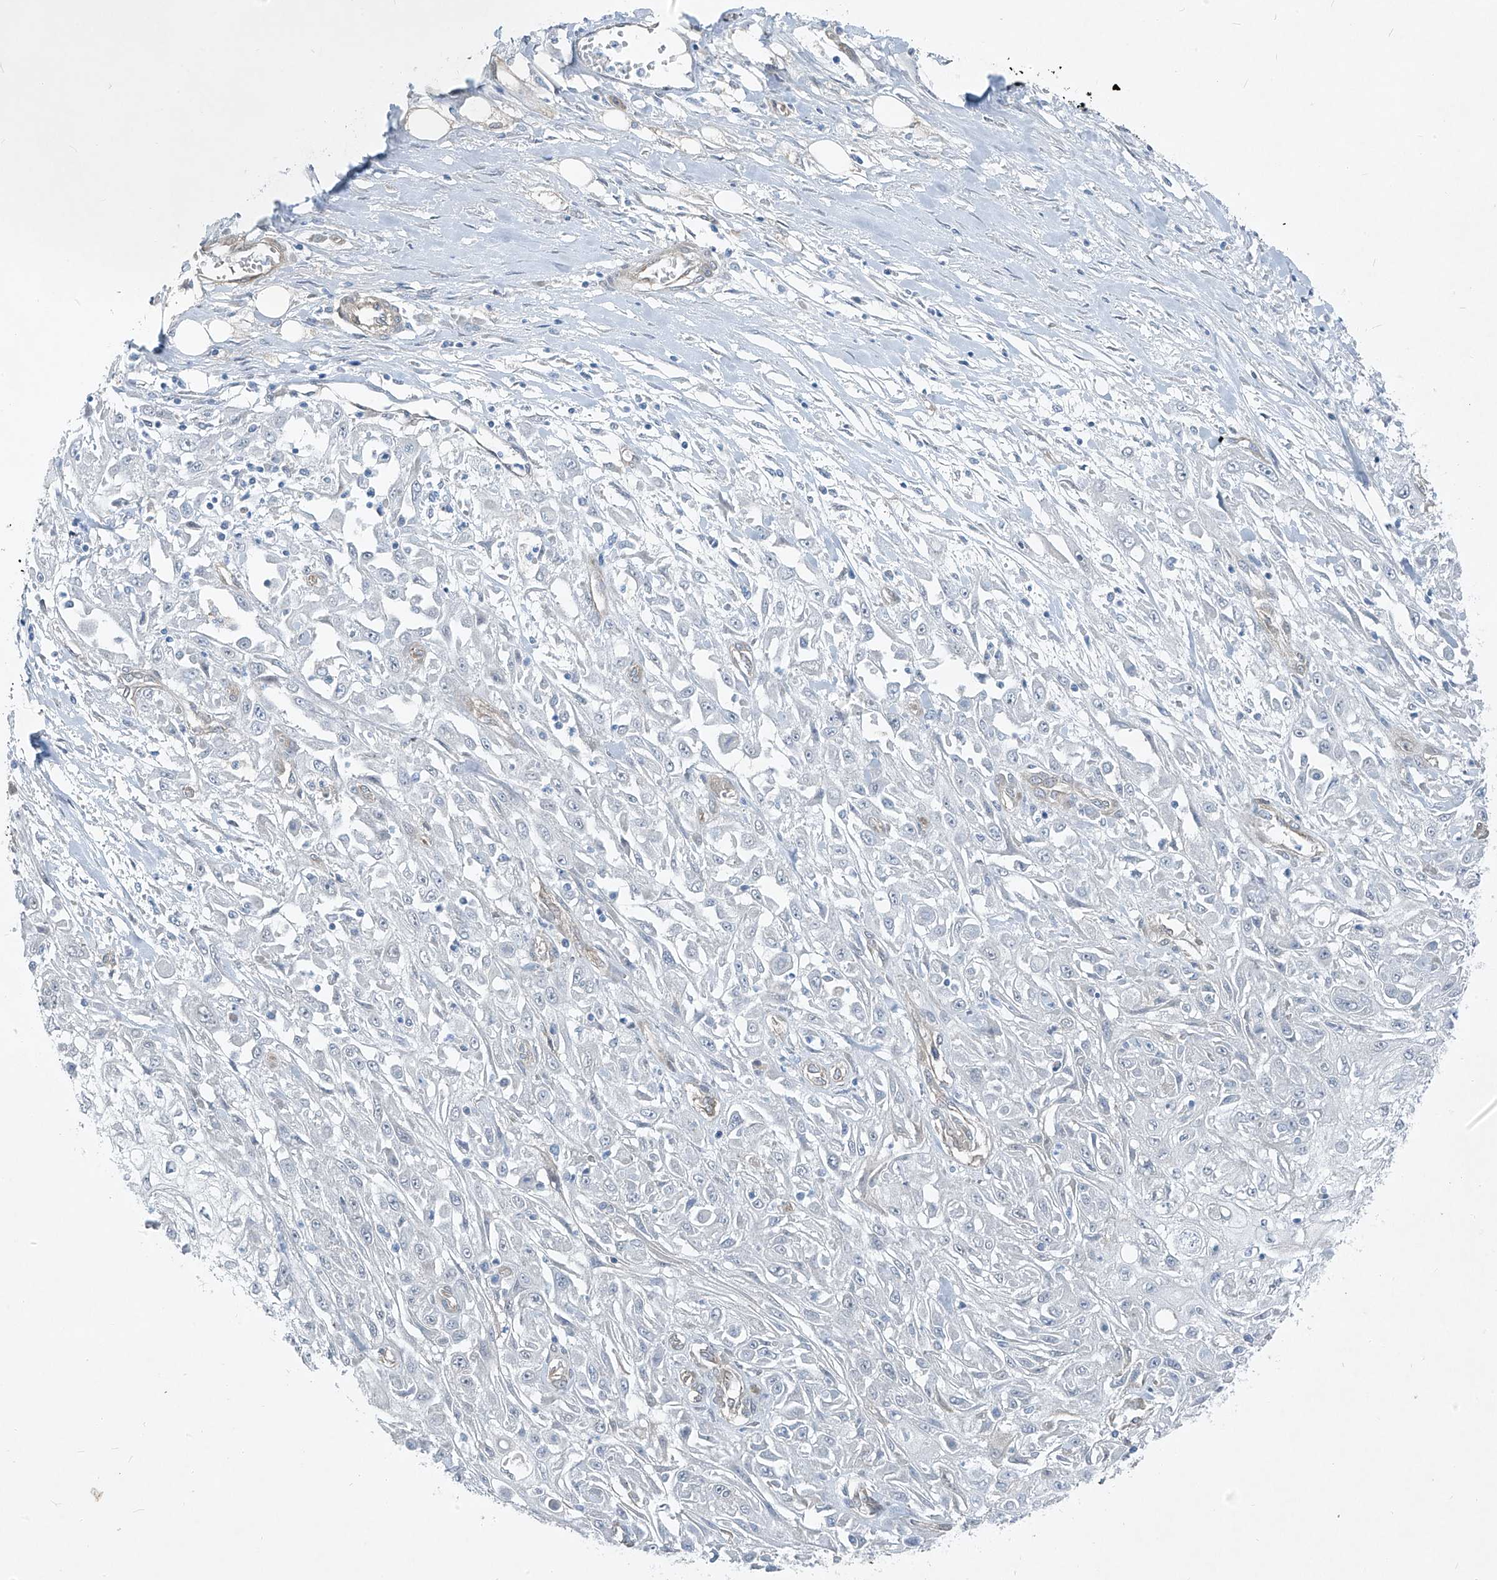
{"staining": {"intensity": "negative", "quantity": "none", "location": "none"}, "tissue": "skin cancer", "cell_type": "Tumor cells", "image_type": "cancer", "snomed": [{"axis": "morphology", "description": "Squamous cell carcinoma, NOS"}, {"axis": "morphology", "description": "Squamous cell carcinoma, metastatic, NOS"}, {"axis": "topography", "description": "Skin"}, {"axis": "topography", "description": "Lymph node"}], "caption": "Skin squamous cell carcinoma was stained to show a protein in brown. There is no significant staining in tumor cells.", "gene": "TNS2", "patient": {"sex": "male", "age": 75}}